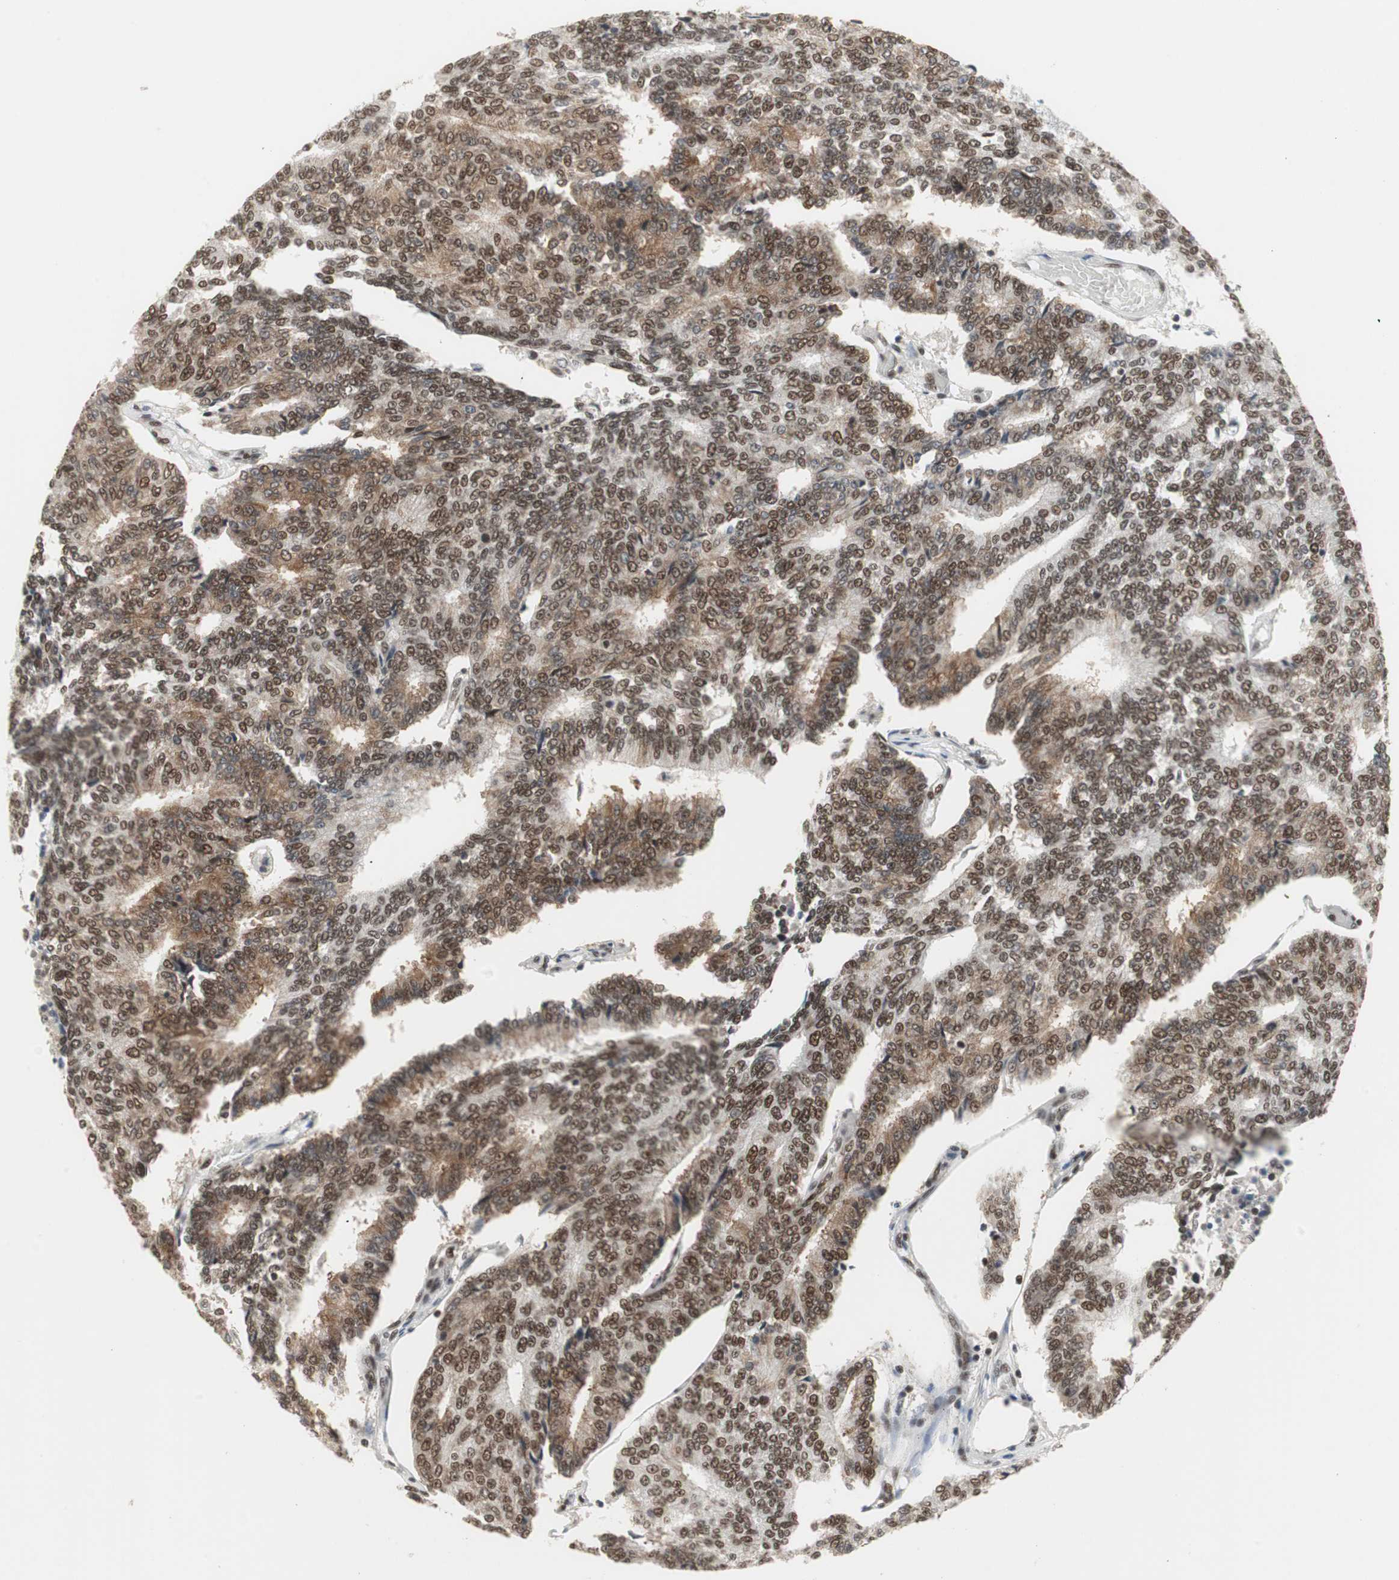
{"staining": {"intensity": "strong", "quantity": ">75%", "location": "nuclear"}, "tissue": "prostate cancer", "cell_type": "Tumor cells", "image_type": "cancer", "snomed": [{"axis": "morphology", "description": "Adenocarcinoma, High grade"}, {"axis": "topography", "description": "Prostate"}], "caption": "Human high-grade adenocarcinoma (prostate) stained with a protein marker displays strong staining in tumor cells.", "gene": "RTF1", "patient": {"sex": "male", "age": 55}}